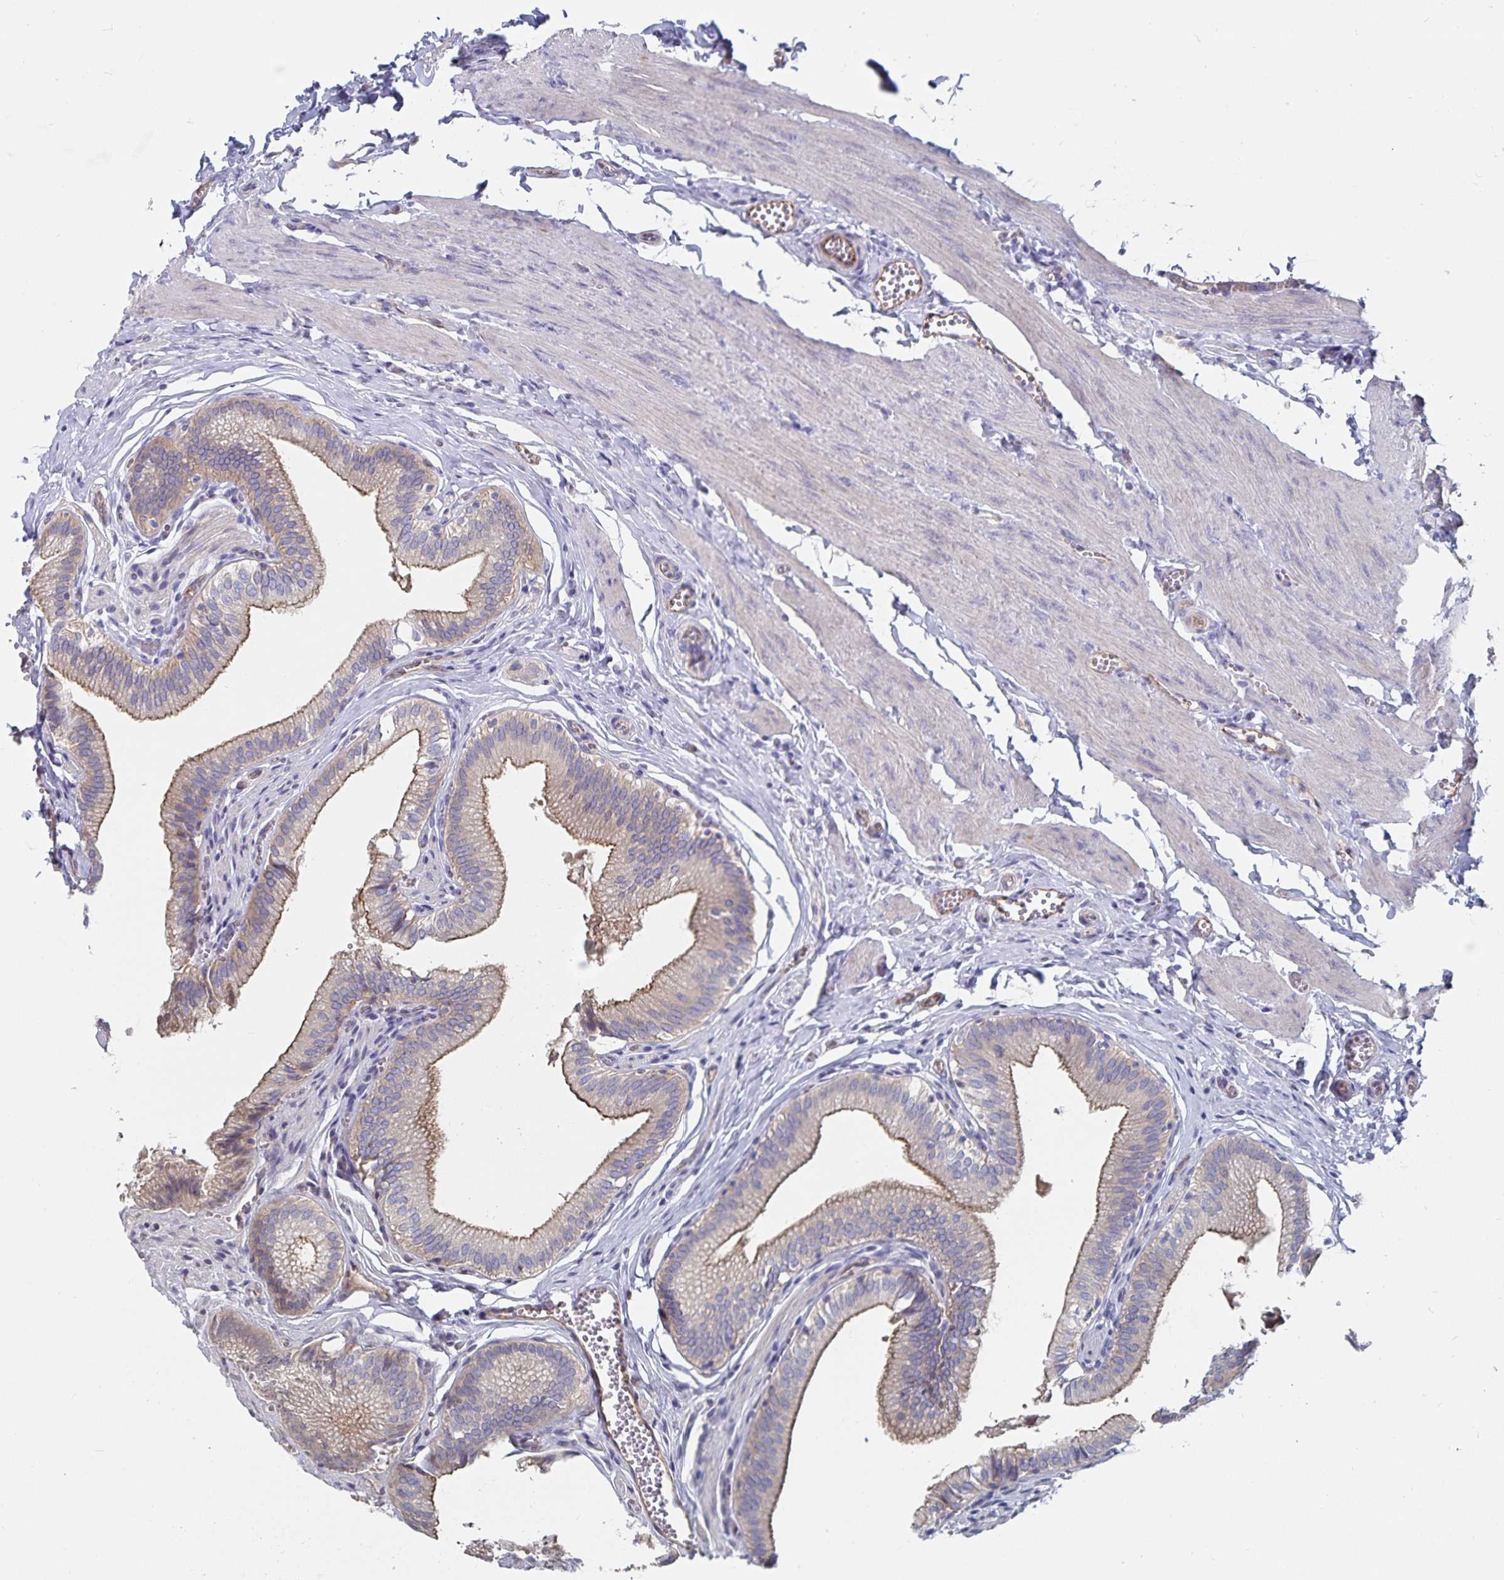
{"staining": {"intensity": "weak", "quantity": "25%-75%", "location": "cytoplasmic/membranous"}, "tissue": "gallbladder", "cell_type": "Glandular cells", "image_type": "normal", "snomed": [{"axis": "morphology", "description": "Normal tissue, NOS"}, {"axis": "topography", "description": "Gallbladder"}, {"axis": "topography", "description": "Peripheral nerve tissue"}], "caption": "This image exhibits immunohistochemistry staining of normal human gallbladder, with low weak cytoplasmic/membranous staining in about 25%-75% of glandular cells.", "gene": "SSTR1", "patient": {"sex": "male", "age": 17}}